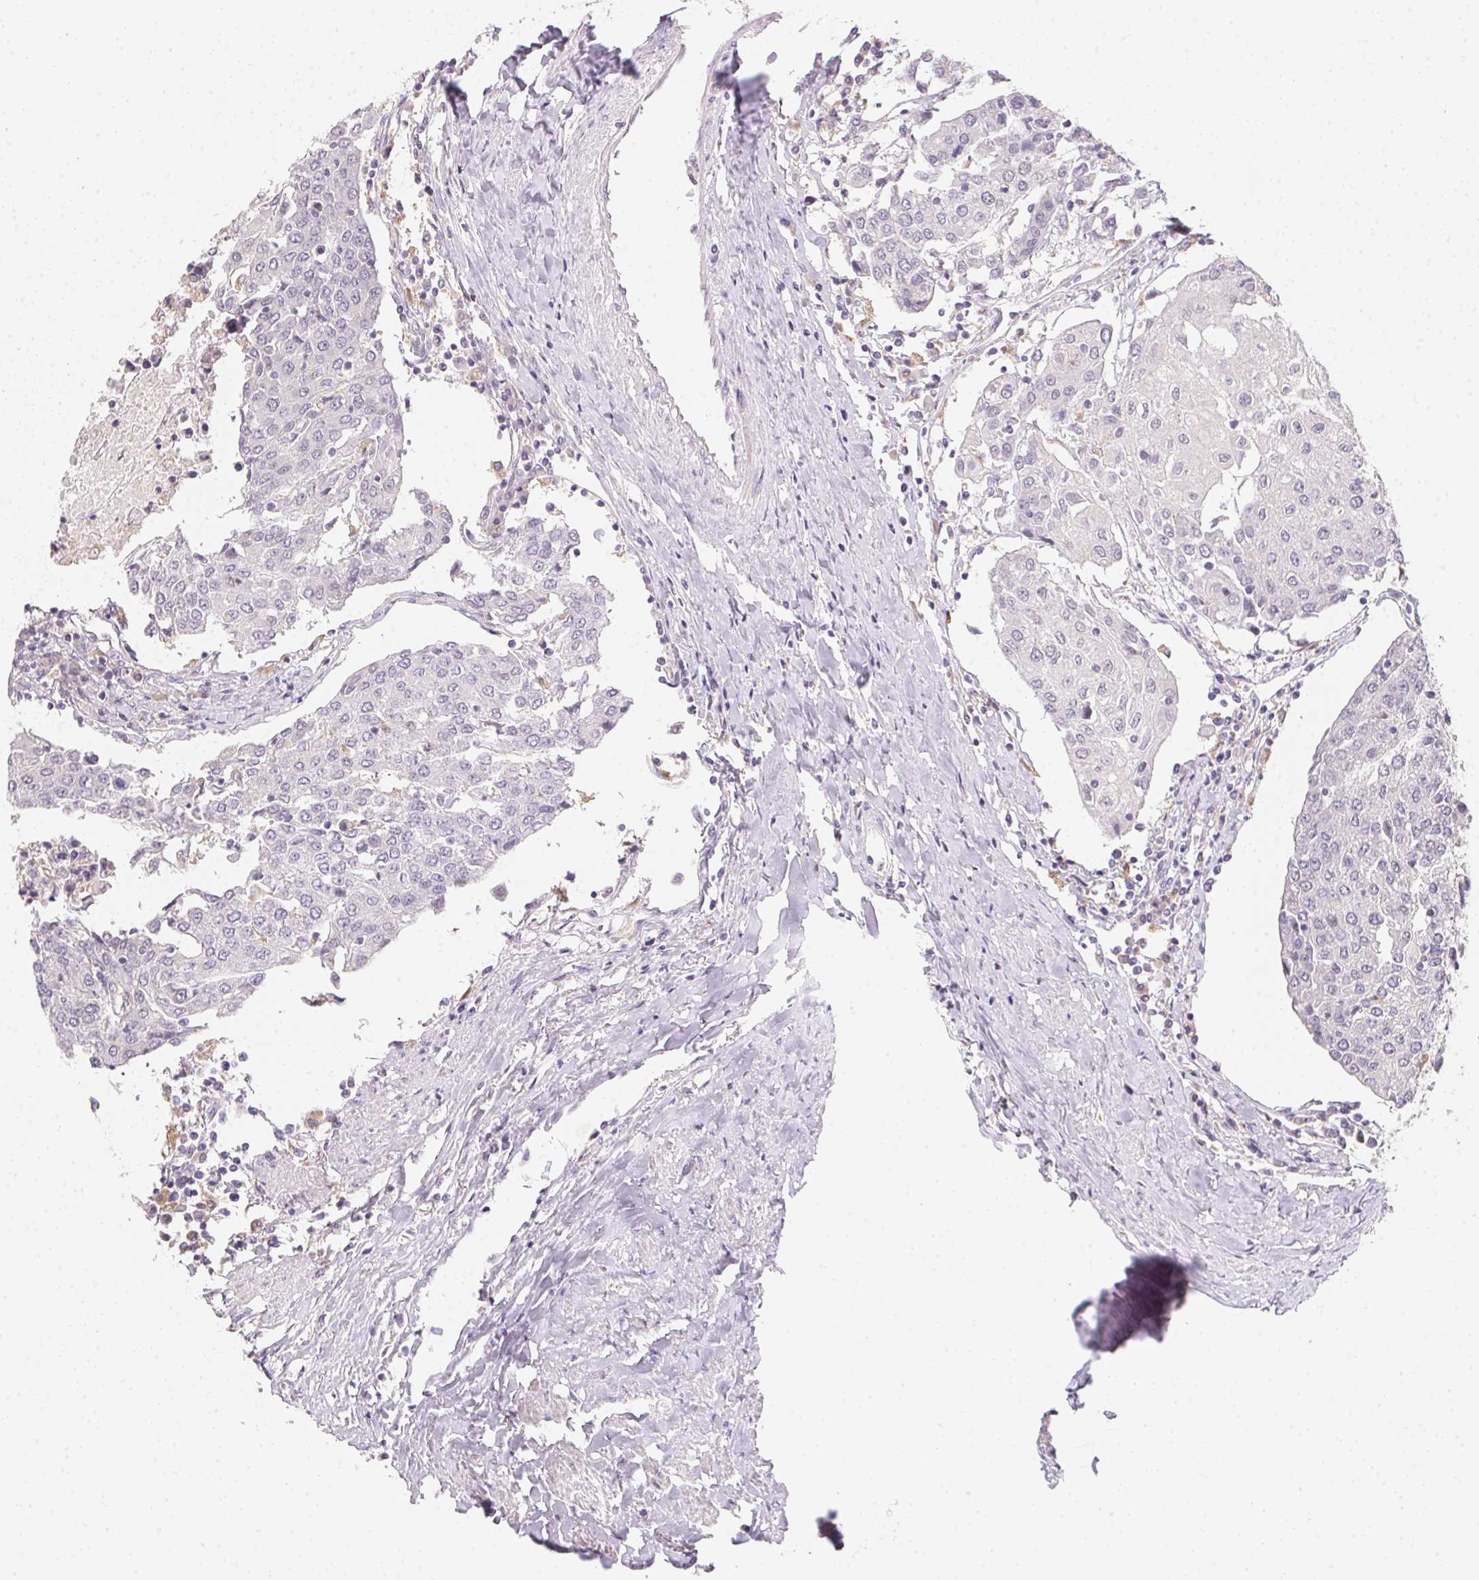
{"staining": {"intensity": "negative", "quantity": "none", "location": "none"}, "tissue": "urothelial cancer", "cell_type": "Tumor cells", "image_type": "cancer", "snomed": [{"axis": "morphology", "description": "Urothelial carcinoma, High grade"}, {"axis": "topography", "description": "Urinary bladder"}], "caption": "Tumor cells are negative for protein expression in human urothelial carcinoma (high-grade).", "gene": "SLC6A18", "patient": {"sex": "female", "age": 85}}